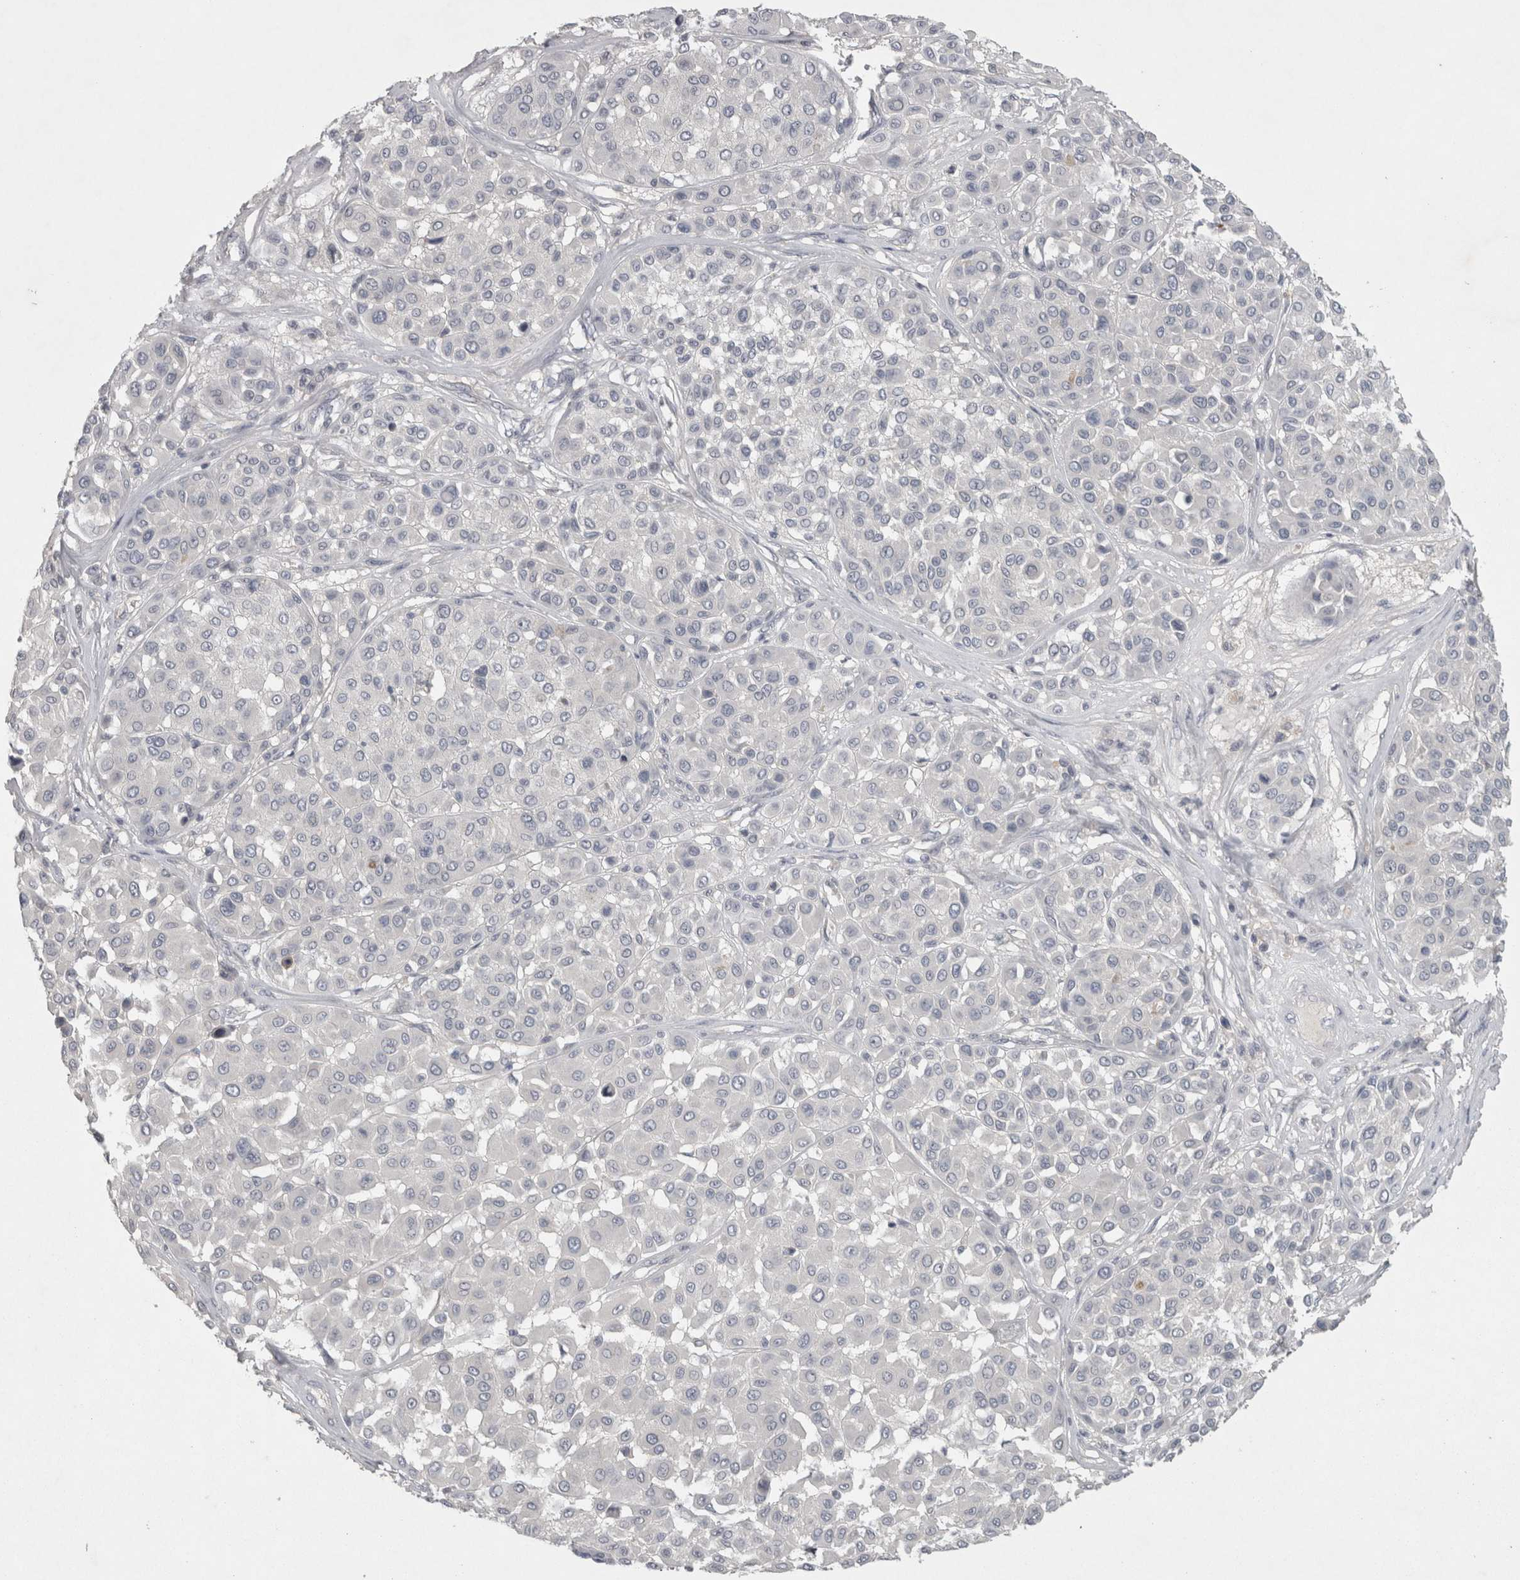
{"staining": {"intensity": "negative", "quantity": "none", "location": "none"}, "tissue": "melanoma", "cell_type": "Tumor cells", "image_type": "cancer", "snomed": [{"axis": "morphology", "description": "Malignant melanoma, Metastatic site"}, {"axis": "topography", "description": "Soft tissue"}], "caption": "An IHC photomicrograph of melanoma is shown. There is no staining in tumor cells of melanoma. Brightfield microscopy of IHC stained with DAB (brown) and hematoxylin (blue), captured at high magnification.", "gene": "ENPP7", "patient": {"sex": "male", "age": 41}}